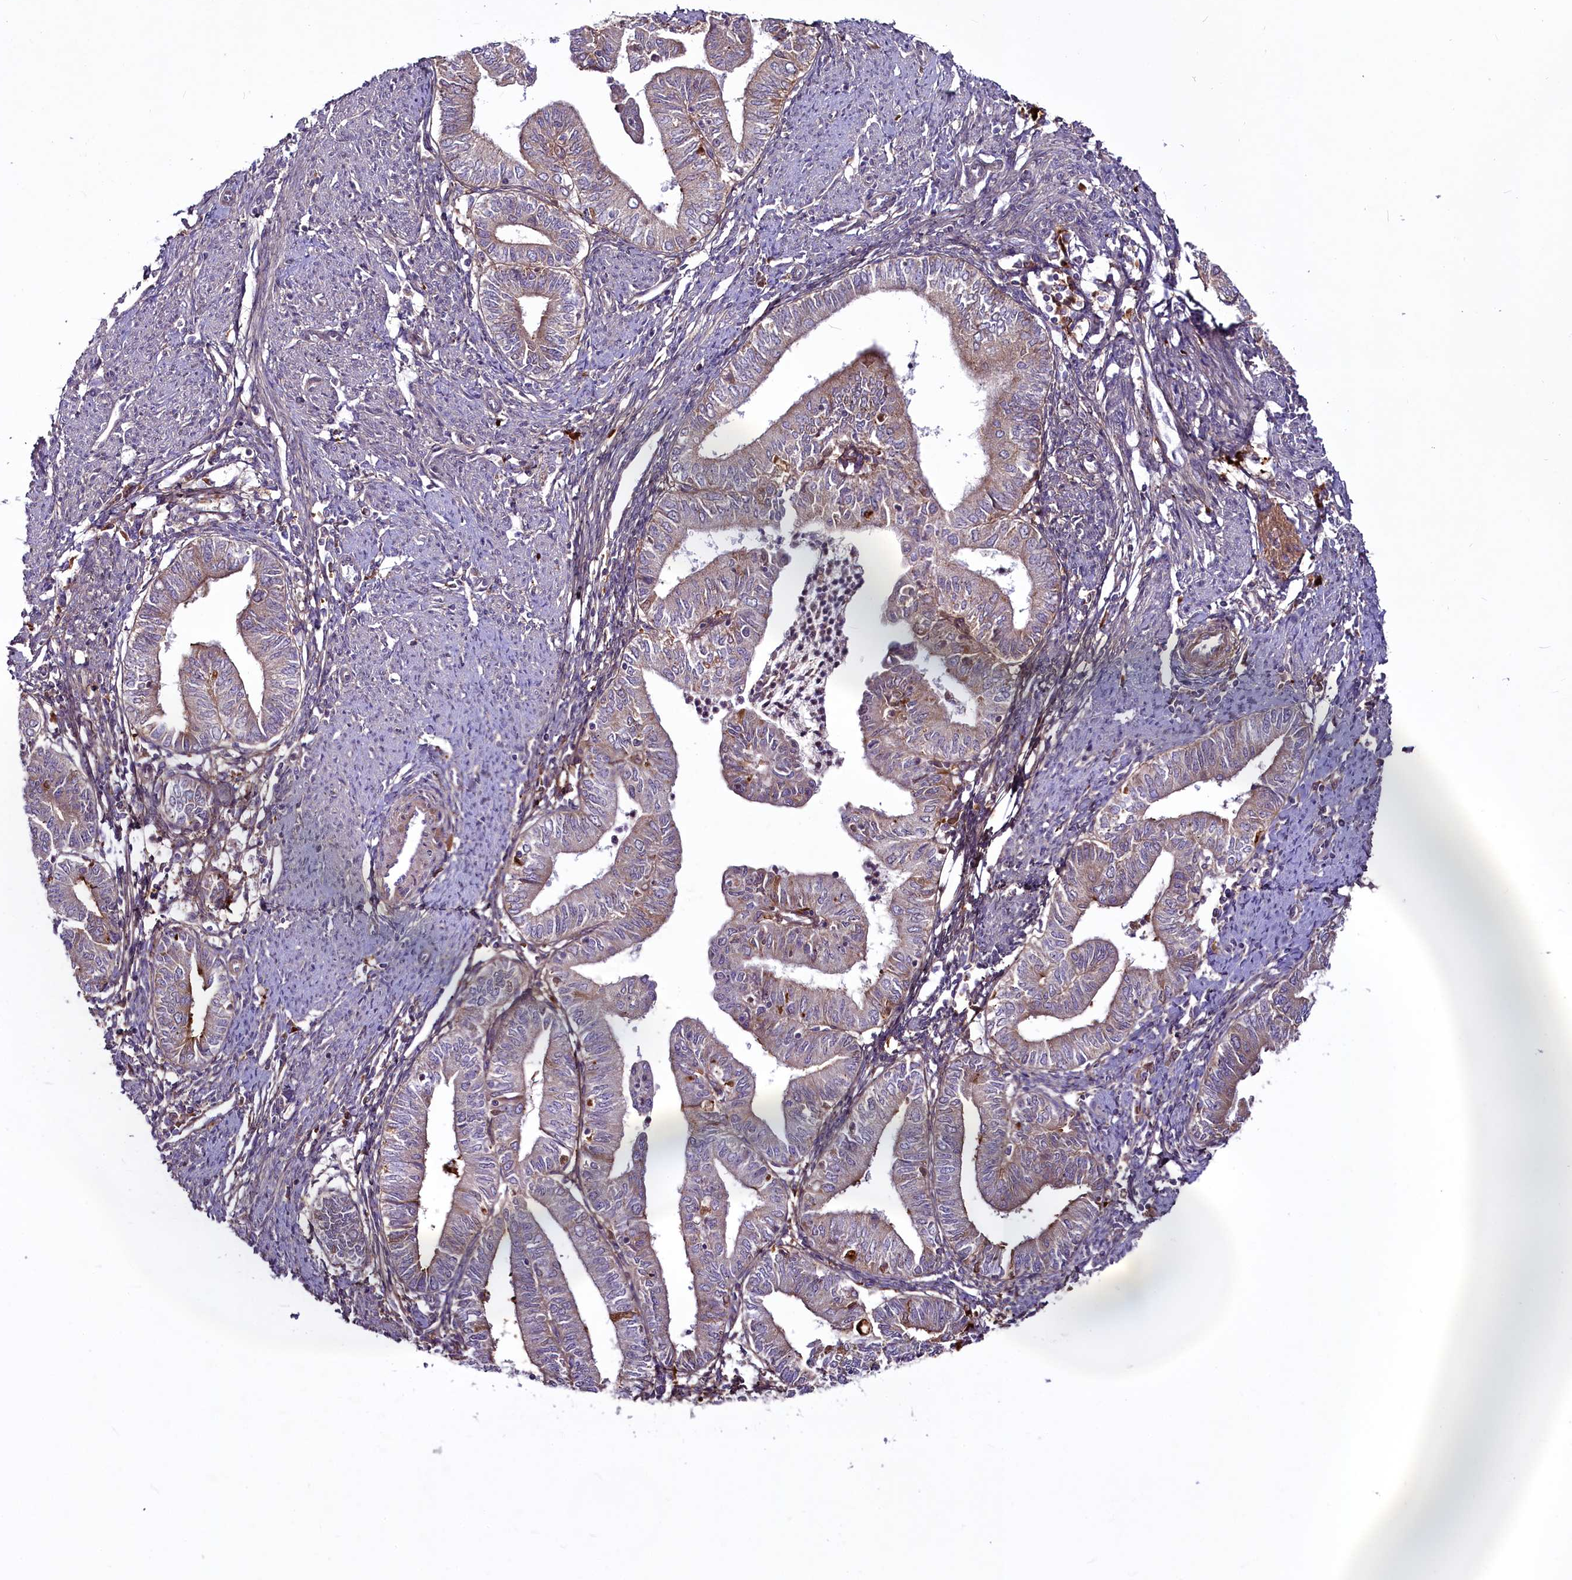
{"staining": {"intensity": "weak", "quantity": "<25%", "location": "cytoplasmic/membranous"}, "tissue": "endometrial cancer", "cell_type": "Tumor cells", "image_type": "cancer", "snomed": [{"axis": "morphology", "description": "Adenocarcinoma, NOS"}, {"axis": "topography", "description": "Endometrium"}], "caption": "The immunohistochemistry (IHC) image has no significant expression in tumor cells of endometrial cancer tissue. The staining is performed using DAB (3,3'-diaminobenzidine) brown chromogen with nuclei counter-stained in using hematoxylin.", "gene": "RSBN1", "patient": {"sex": "female", "age": 66}}